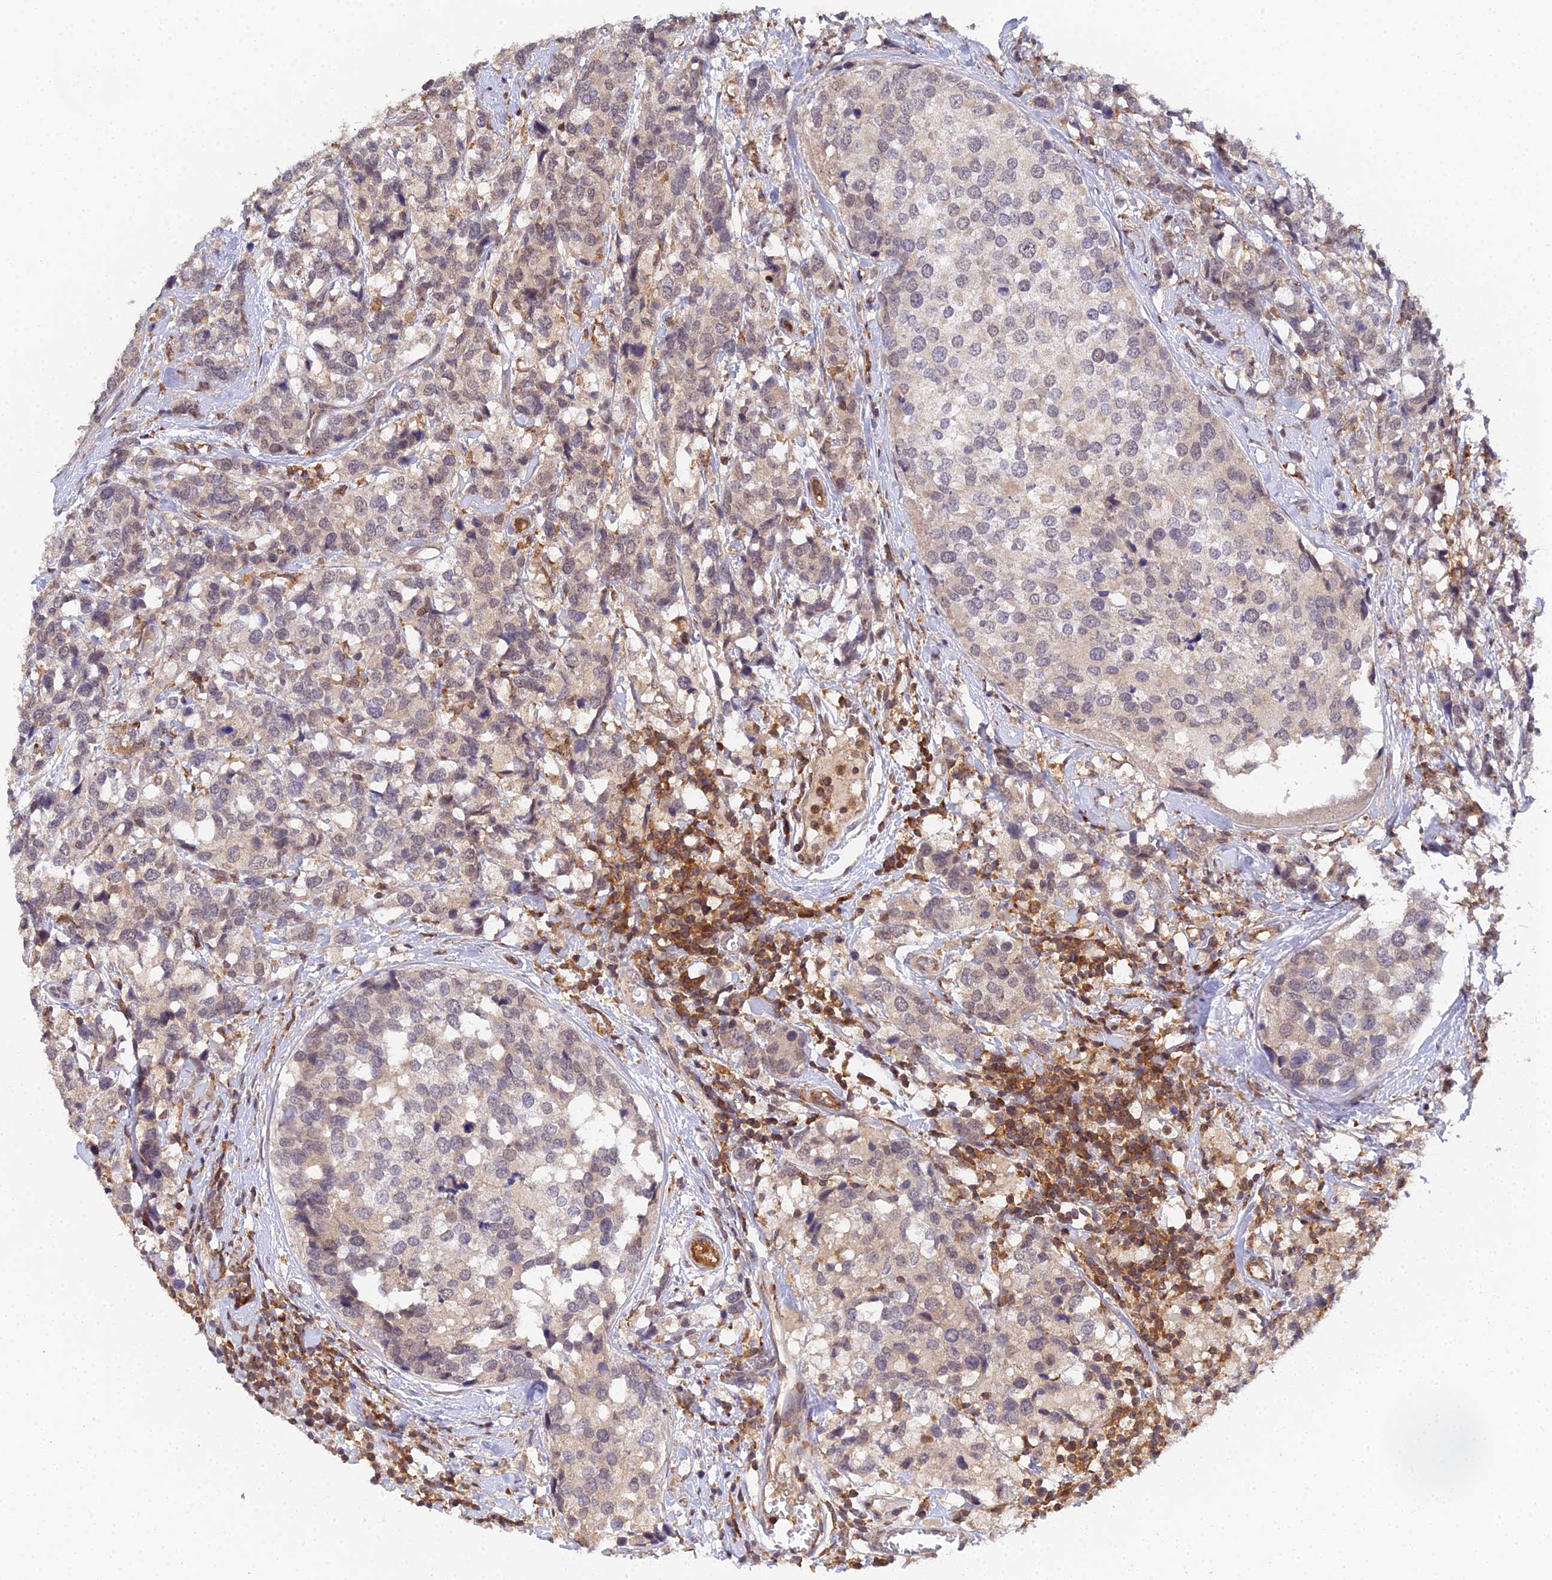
{"staining": {"intensity": "weak", "quantity": "25%-75%", "location": "nuclear"}, "tissue": "breast cancer", "cell_type": "Tumor cells", "image_type": "cancer", "snomed": [{"axis": "morphology", "description": "Lobular carcinoma"}, {"axis": "topography", "description": "Breast"}], "caption": "The photomicrograph demonstrates a brown stain indicating the presence of a protein in the nuclear of tumor cells in lobular carcinoma (breast).", "gene": "TPRX1", "patient": {"sex": "female", "age": 59}}